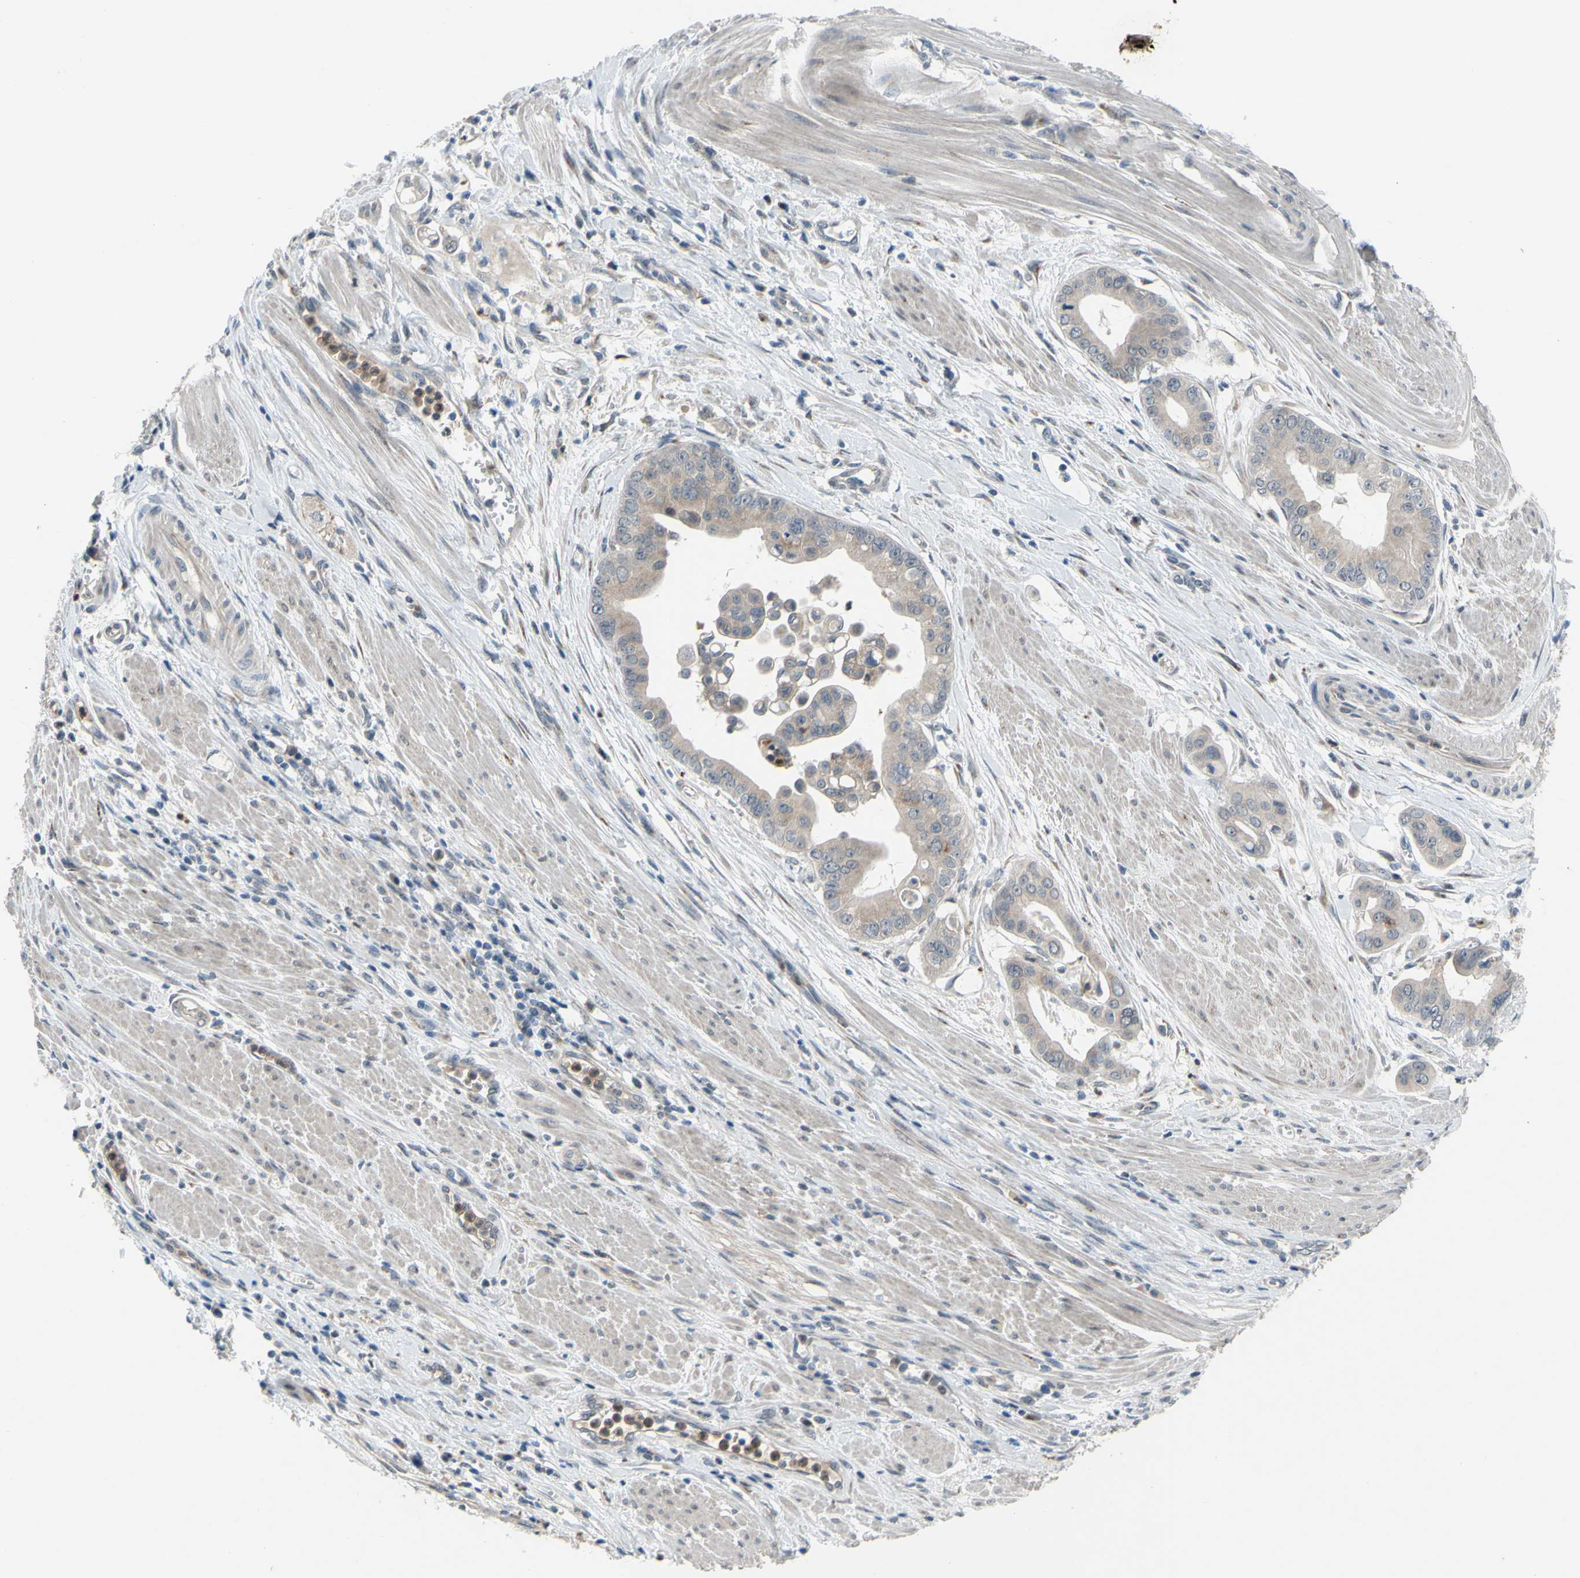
{"staining": {"intensity": "moderate", "quantity": ">75%", "location": "cytoplasmic/membranous"}, "tissue": "pancreatic cancer", "cell_type": "Tumor cells", "image_type": "cancer", "snomed": [{"axis": "morphology", "description": "Adenocarcinoma, NOS"}, {"axis": "topography", "description": "Pancreas"}], "caption": "About >75% of tumor cells in human adenocarcinoma (pancreatic) demonstrate moderate cytoplasmic/membranous protein positivity as visualized by brown immunohistochemical staining.", "gene": "GRAMD2B", "patient": {"sex": "female", "age": 75}}